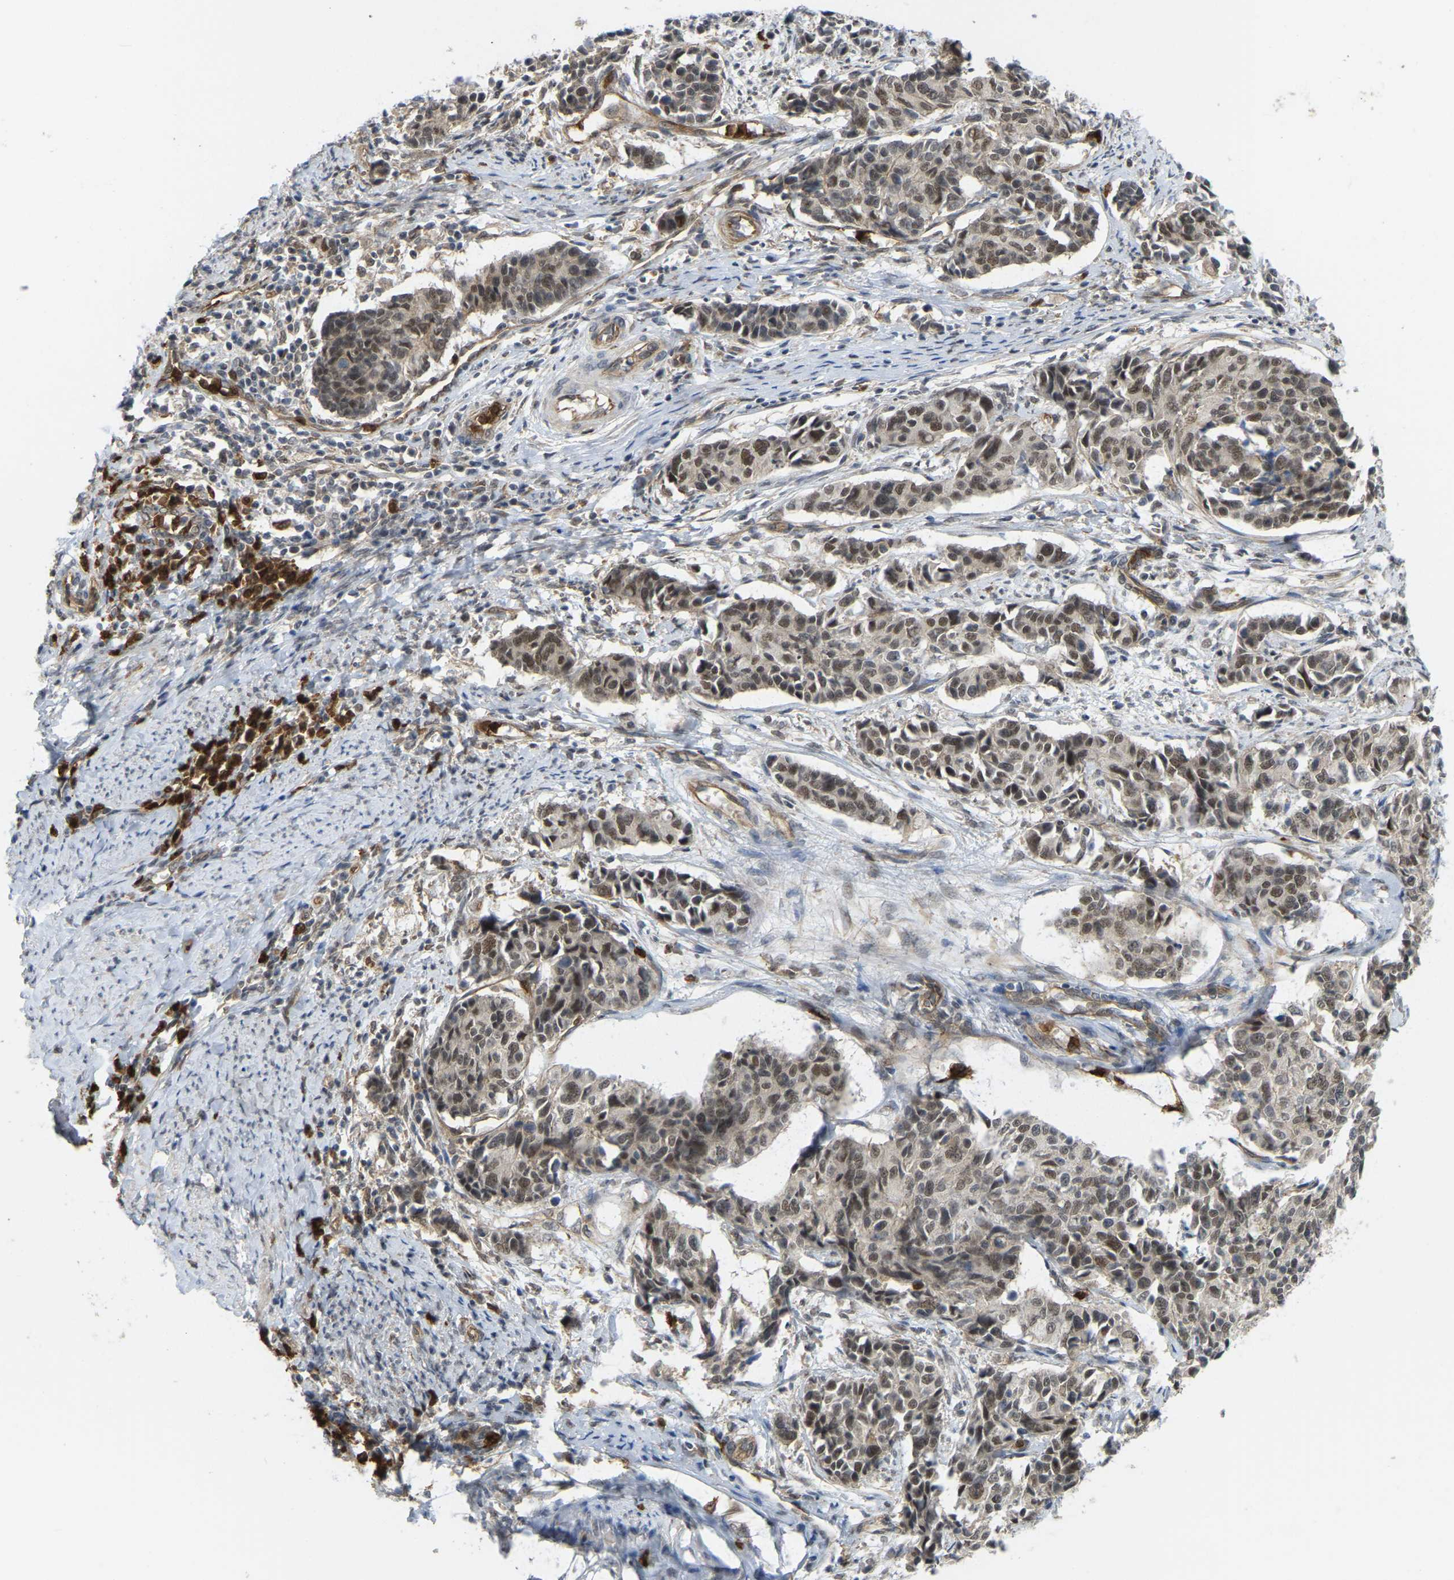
{"staining": {"intensity": "weak", "quantity": ">75%", "location": "nuclear"}, "tissue": "cervical cancer", "cell_type": "Tumor cells", "image_type": "cancer", "snomed": [{"axis": "morphology", "description": "Normal tissue, NOS"}, {"axis": "morphology", "description": "Squamous cell carcinoma, NOS"}, {"axis": "topography", "description": "Cervix"}], "caption": "IHC image of human cervical cancer stained for a protein (brown), which exhibits low levels of weak nuclear staining in about >75% of tumor cells.", "gene": "SERPINB5", "patient": {"sex": "female", "age": 35}}